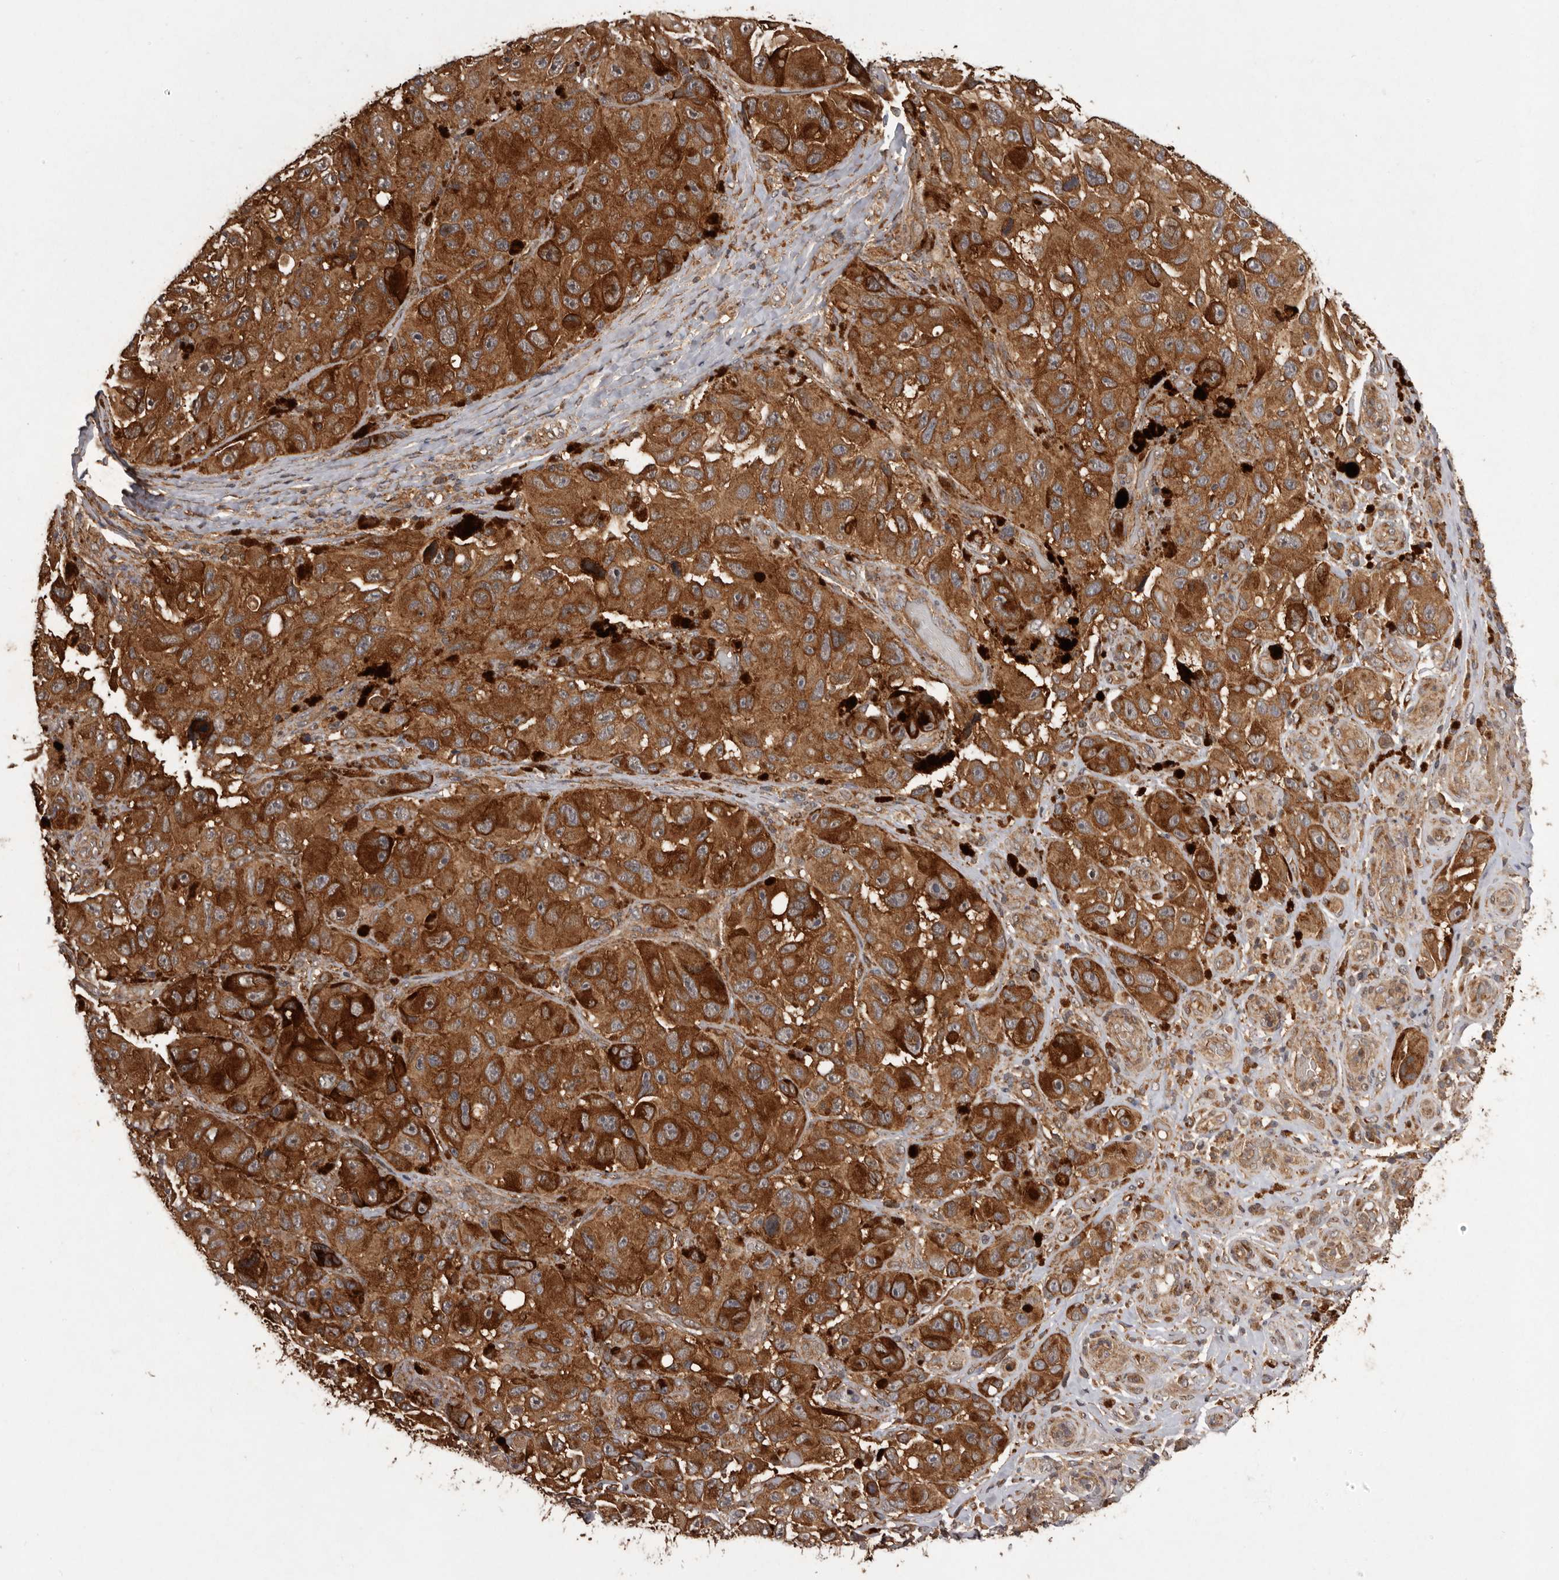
{"staining": {"intensity": "strong", "quantity": ">75%", "location": "cytoplasmic/membranous"}, "tissue": "melanoma", "cell_type": "Tumor cells", "image_type": "cancer", "snomed": [{"axis": "morphology", "description": "Malignant melanoma, NOS"}, {"axis": "topography", "description": "Skin"}], "caption": "Brown immunohistochemical staining in melanoma exhibits strong cytoplasmic/membranous staining in about >75% of tumor cells. (DAB (3,3'-diaminobenzidine) = brown stain, brightfield microscopy at high magnification).", "gene": "SLC22A3", "patient": {"sex": "female", "age": 73}}